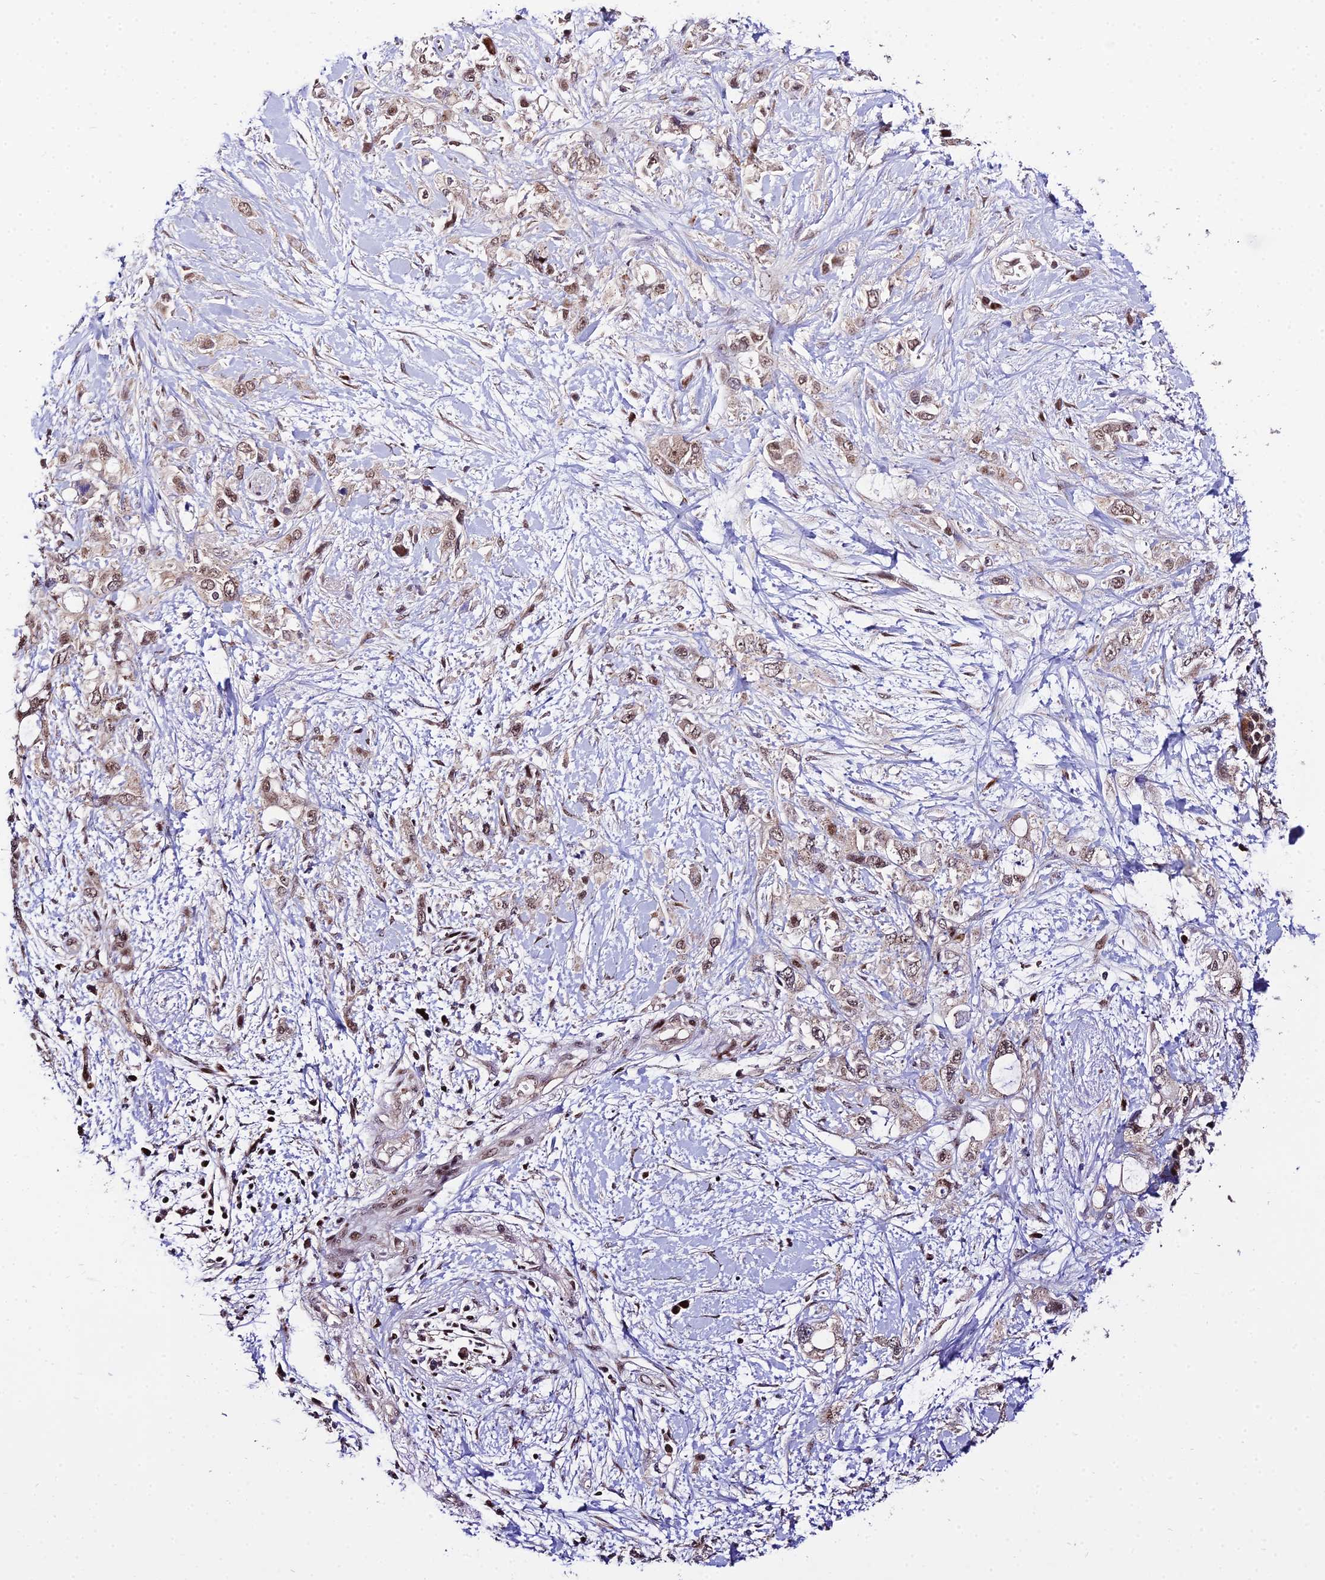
{"staining": {"intensity": "weak", "quantity": ">75%", "location": "cytoplasmic/membranous,nuclear"}, "tissue": "pancreatic cancer", "cell_type": "Tumor cells", "image_type": "cancer", "snomed": [{"axis": "morphology", "description": "Adenocarcinoma, NOS"}, {"axis": "topography", "description": "Pancreas"}], "caption": "The photomicrograph exhibits a brown stain indicating the presence of a protein in the cytoplasmic/membranous and nuclear of tumor cells in pancreatic cancer.", "gene": "CIB3", "patient": {"sex": "female", "age": 56}}